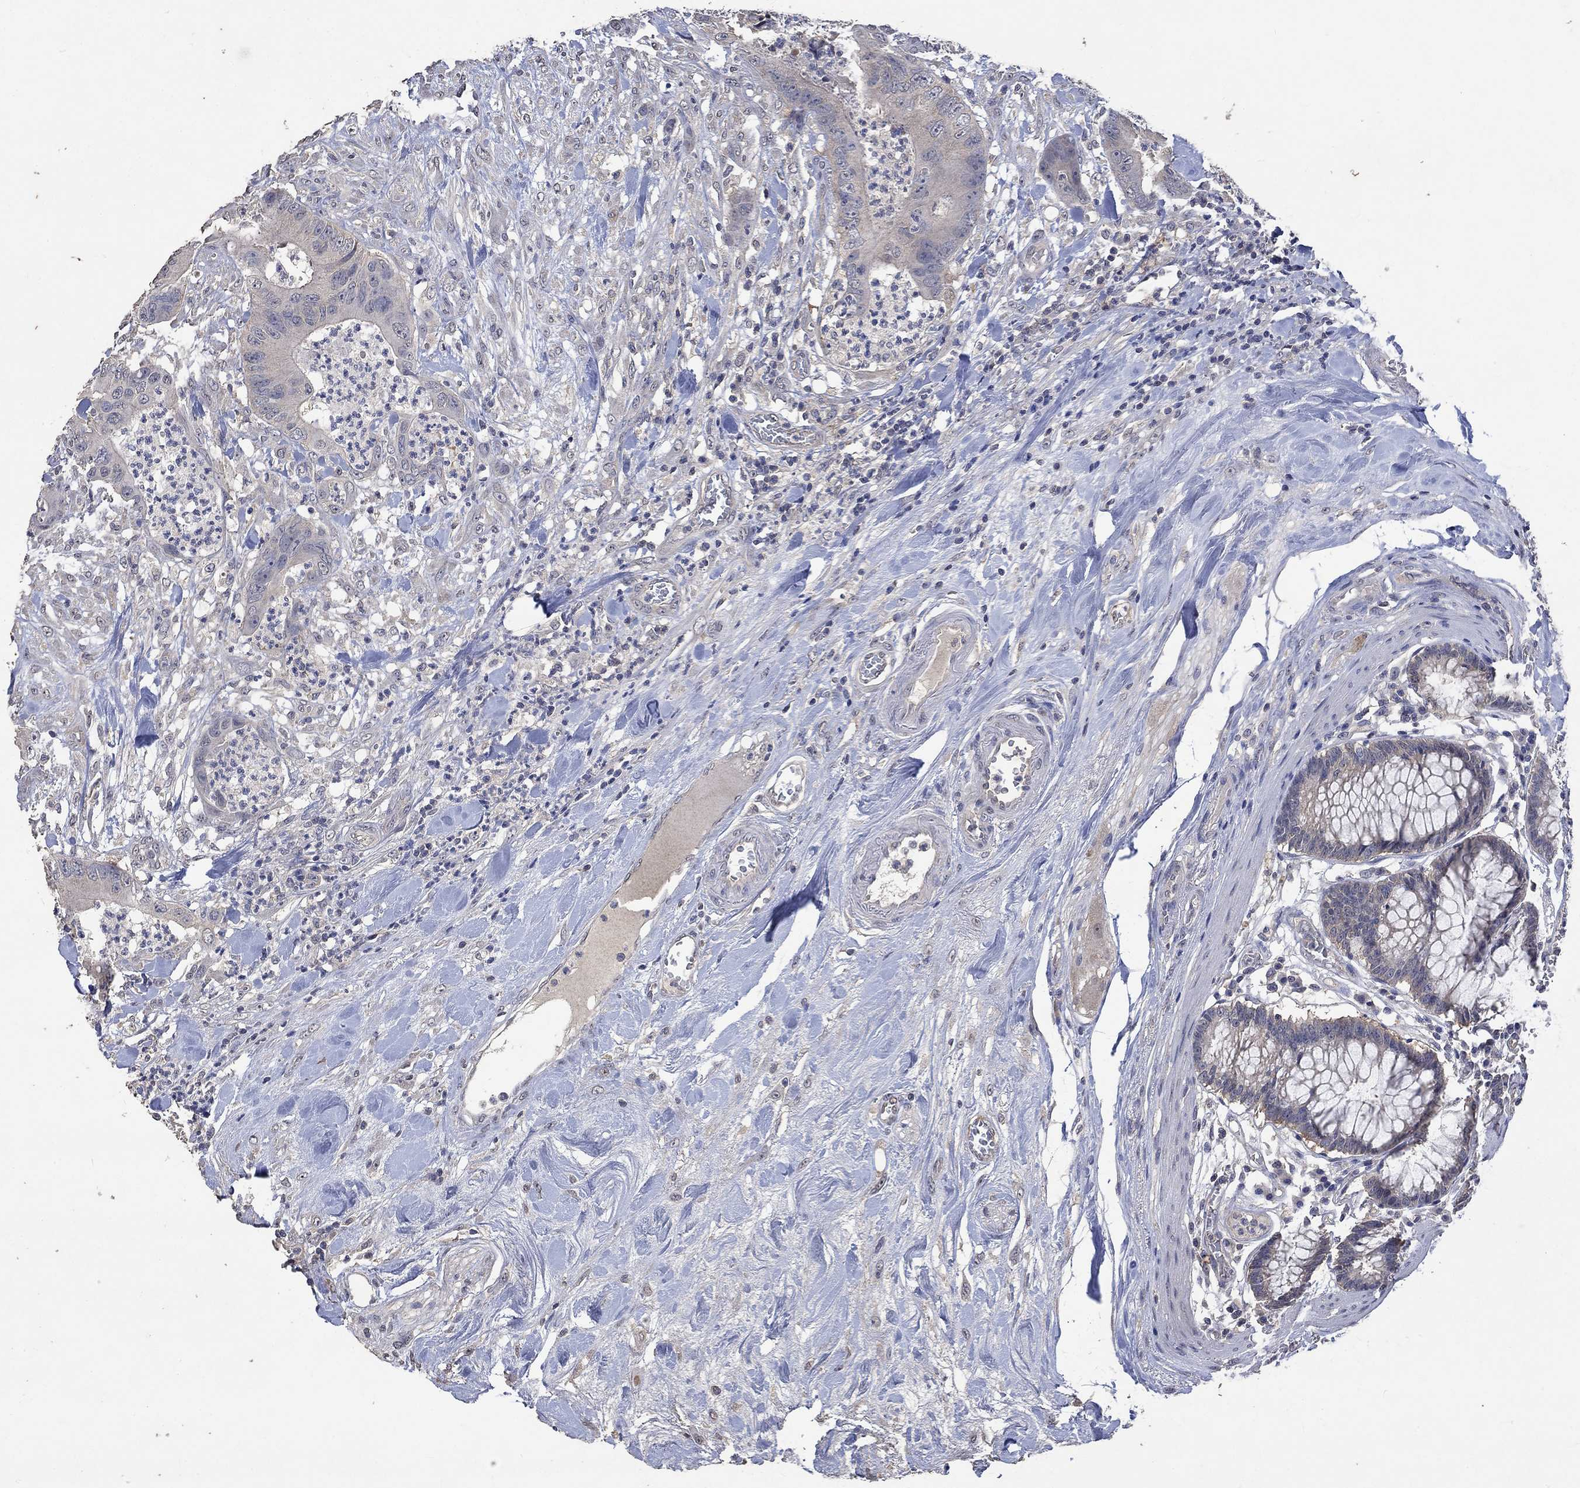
{"staining": {"intensity": "negative", "quantity": "none", "location": "none"}, "tissue": "colorectal cancer", "cell_type": "Tumor cells", "image_type": "cancer", "snomed": [{"axis": "morphology", "description": "Adenocarcinoma, NOS"}, {"axis": "topography", "description": "Colon"}], "caption": "This is an IHC histopathology image of human adenocarcinoma (colorectal). There is no expression in tumor cells.", "gene": "PTPN20", "patient": {"sex": "male", "age": 84}}